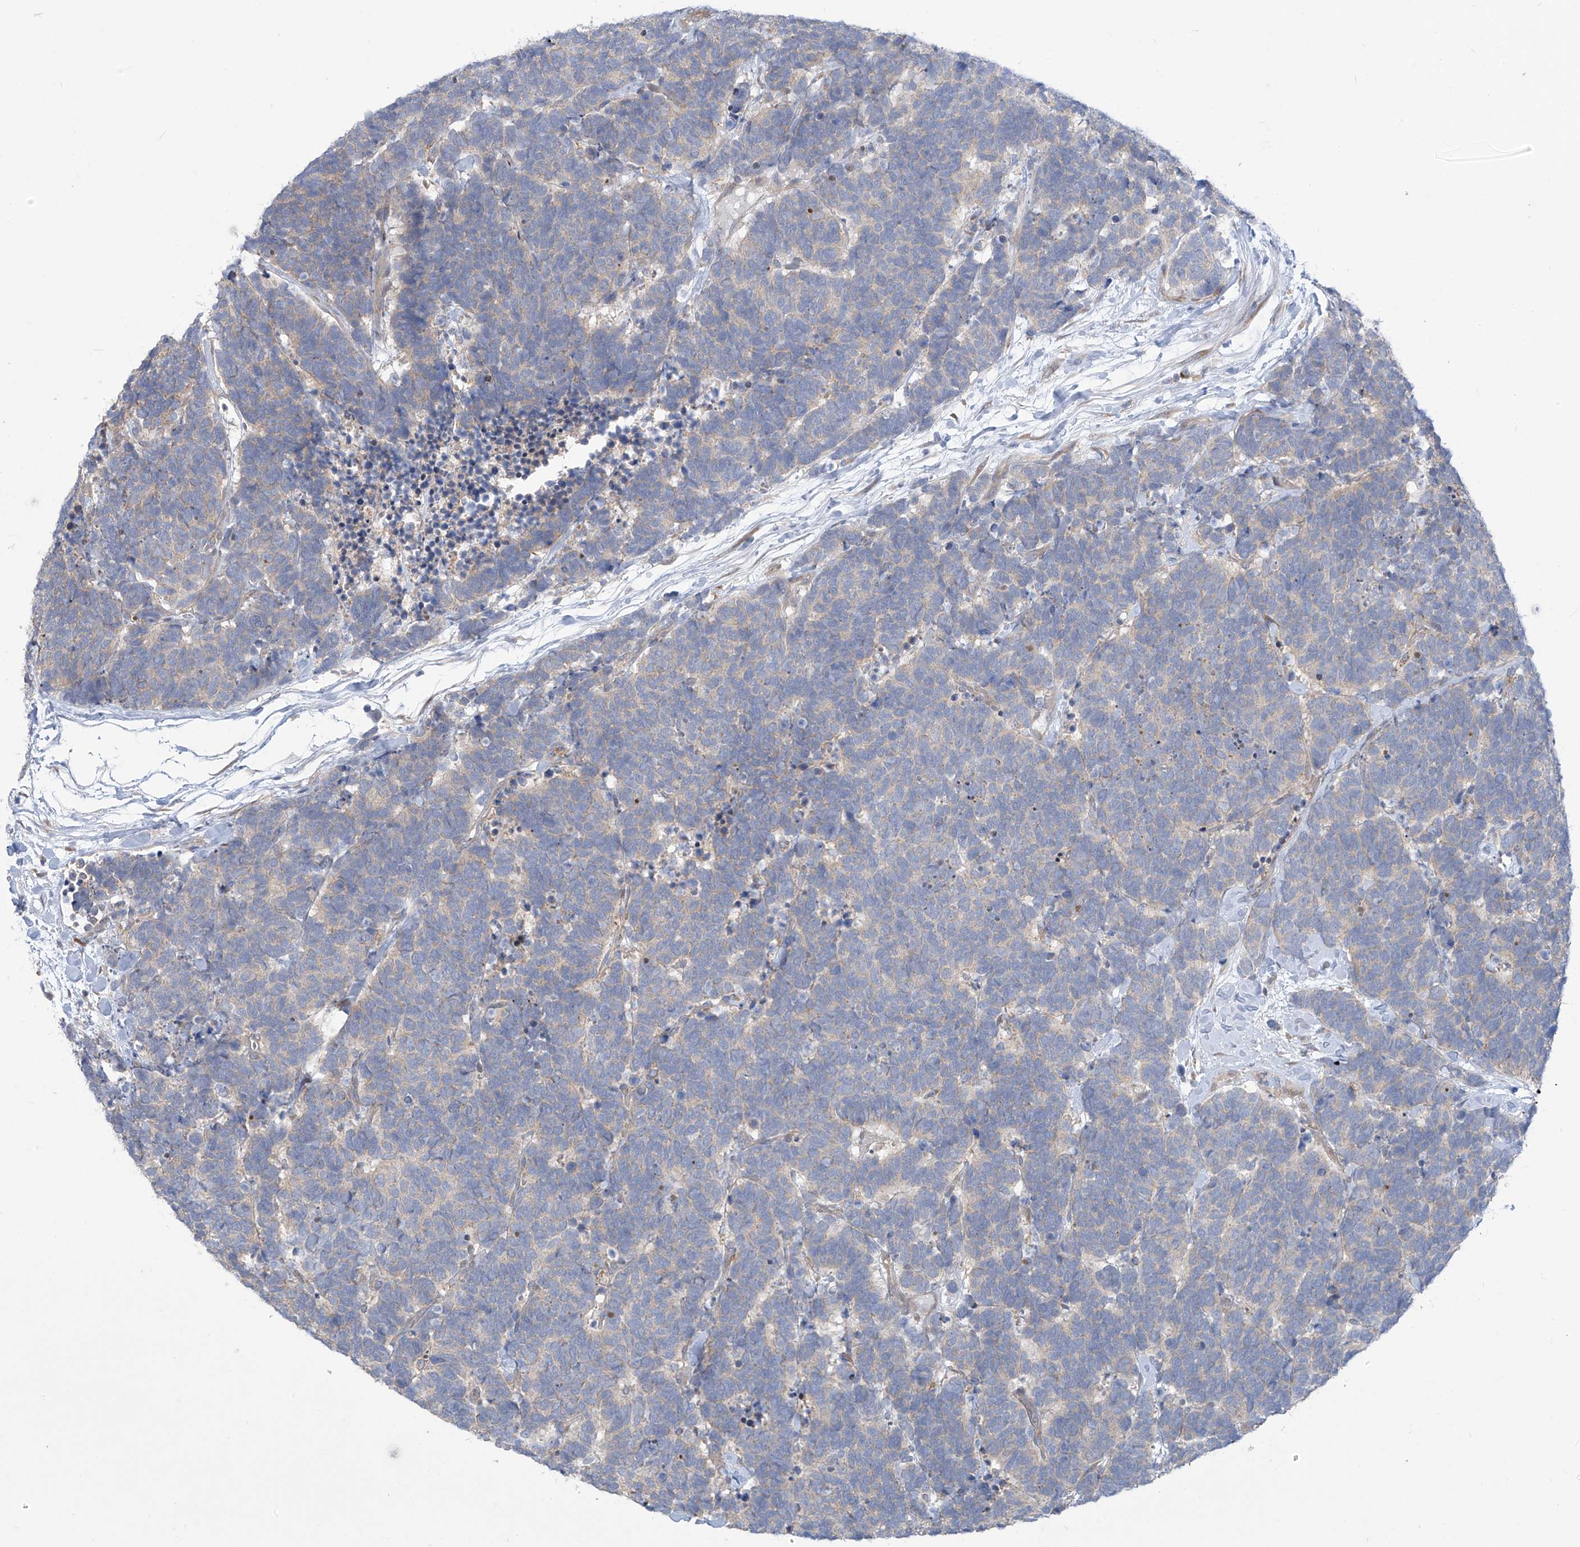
{"staining": {"intensity": "weak", "quantity": "<25%", "location": "cytoplasmic/membranous"}, "tissue": "carcinoid", "cell_type": "Tumor cells", "image_type": "cancer", "snomed": [{"axis": "morphology", "description": "Carcinoma, NOS"}, {"axis": "morphology", "description": "Carcinoid, malignant, NOS"}, {"axis": "topography", "description": "Urinary bladder"}], "caption": "Tumor cells are negative for protein expression in human carcinoid. (DAB immunohistochemistry, high magnification).", "gene": "ADAT2", "patient": {"sex": "male", "age": 57}}